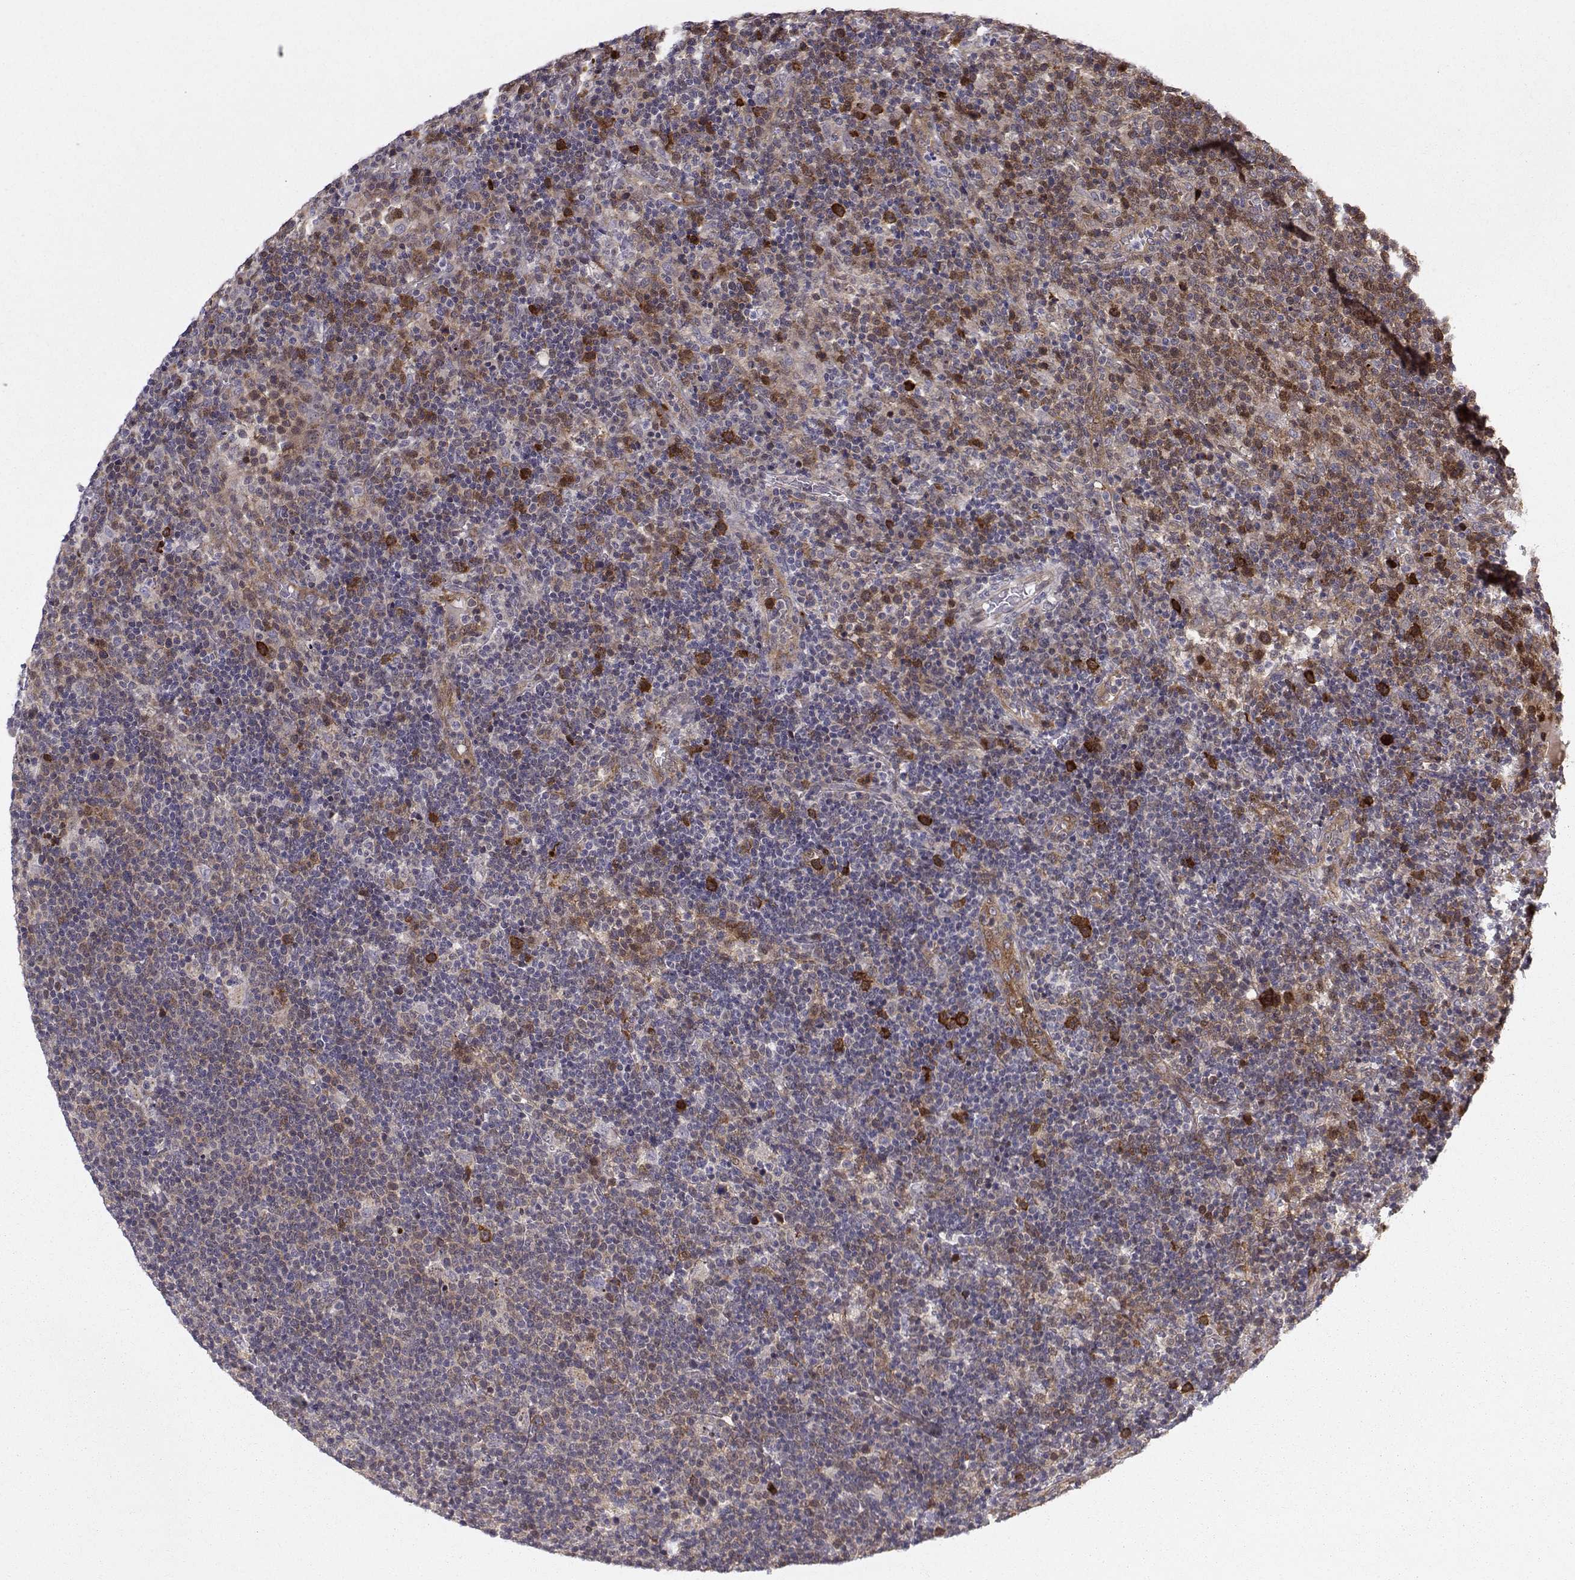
{"staining": {"intensity": "weak", "quantity": "25%-75%", "location": "cytoplasmic/membranous"}, "tissue": "lymphoma", "cell_type": "Tumor cells", "image_type": "cancer", "snomed": [{"axis": "morphology", "description": "Malignant lymphoma, non-Hodgkin's type, High grade"}, {"axis": "topography", "description": "Lymph node"}], "caption": "Lymphoma stained with a protein marker exhibits weak staining in tumor cells.", "gene": "HSP90AB1", "patient": {"sex": "male", "age": 61}}